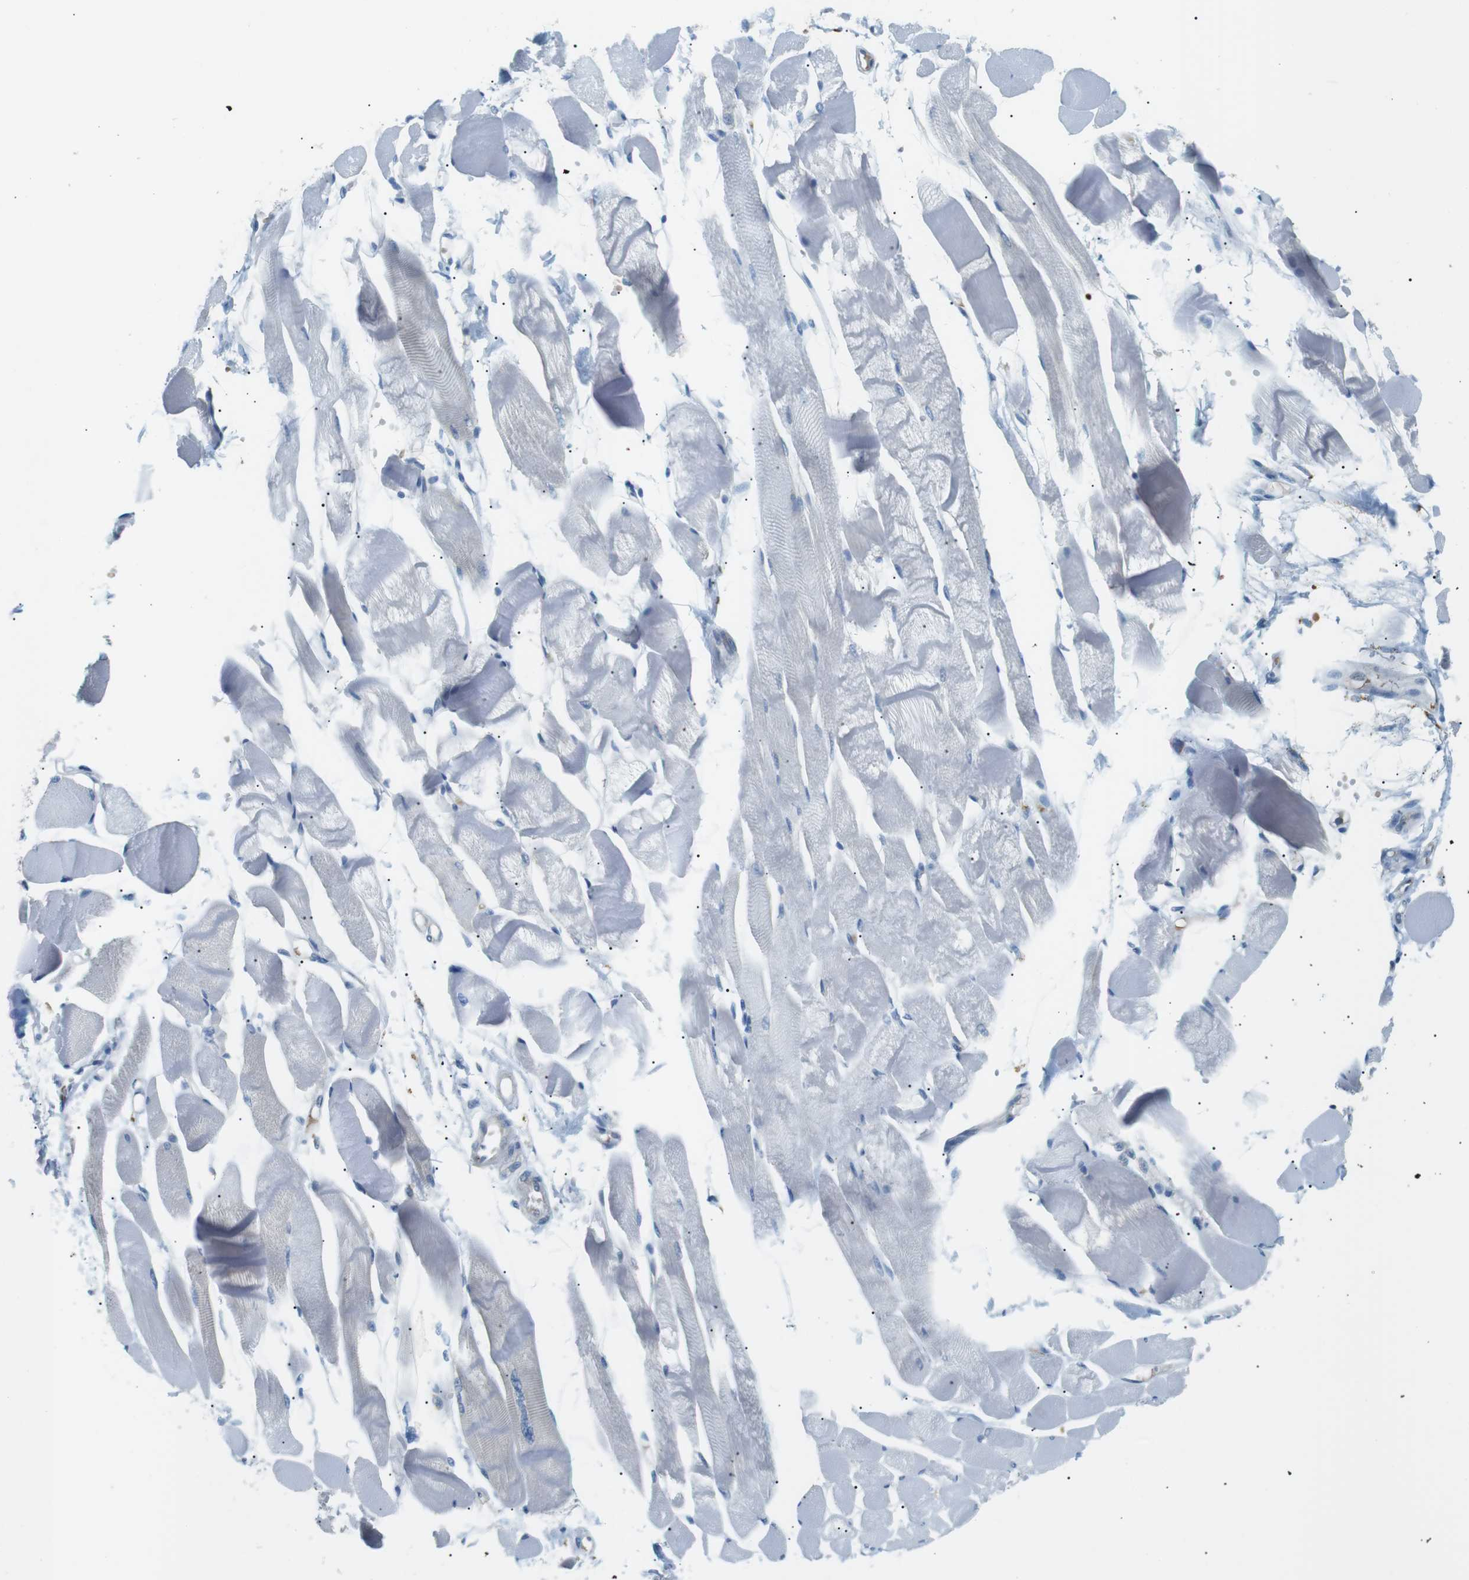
{"staining": {"intensity": "negative", "quantity": "none", "location": "none"}, "tissue": "skeletal muscle", "cell_type": "Myocytes", "image_type": "normal", "snomed": [{"axis": "morphology", "description": "Normal tissue, NOS"}, {"axis": "topography", "description": "Skeletal muscle"}, {"axis": "topography", "description": "Peripheral nerve tissue"}], "caption": "Immunohistochemistry histopathology image of benign skeletal muscle: skeletal muscle stained with DAB (3,3'-diaminobenzidine) reveals no significant protein expression in myocytes.", "gene": "B4GALNT2", "patient": {"sex": "female", "age": 84}}